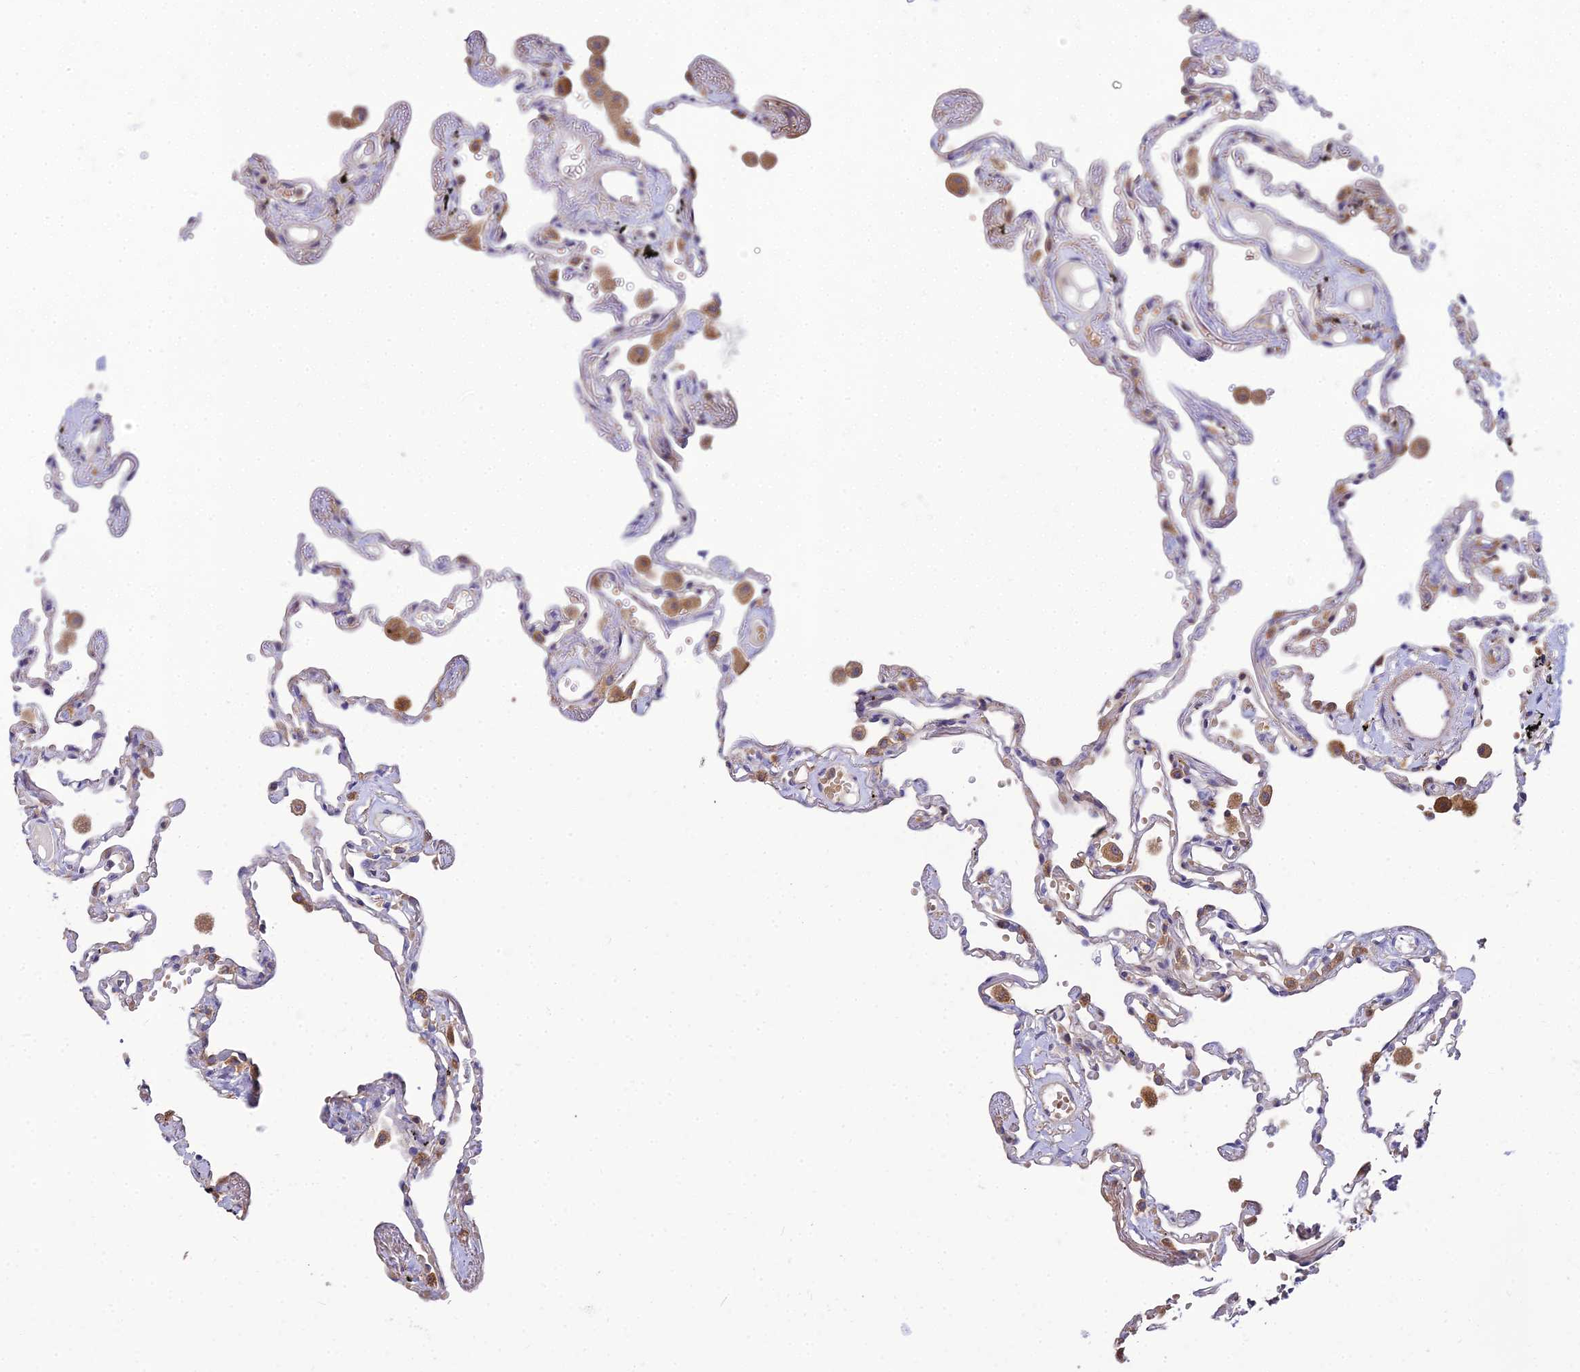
{"staining": {"intensity": "negative", "quantity": "none", "location": "none"}, "tissue": "lung", "cell_type": "Alveolar cells", "image_type": "normal", "snomed": [{"axis": "morphology", "description": "Normal tissue, NOS"}, {"axis": "topography", "description": "Lung"}], "caption": "This is an IHC micrograph of unremarkable human lung. There is no positivity in alveolar cells.", "gene": "ARL8A", "patient": {"sex": "female", "age": 67}}